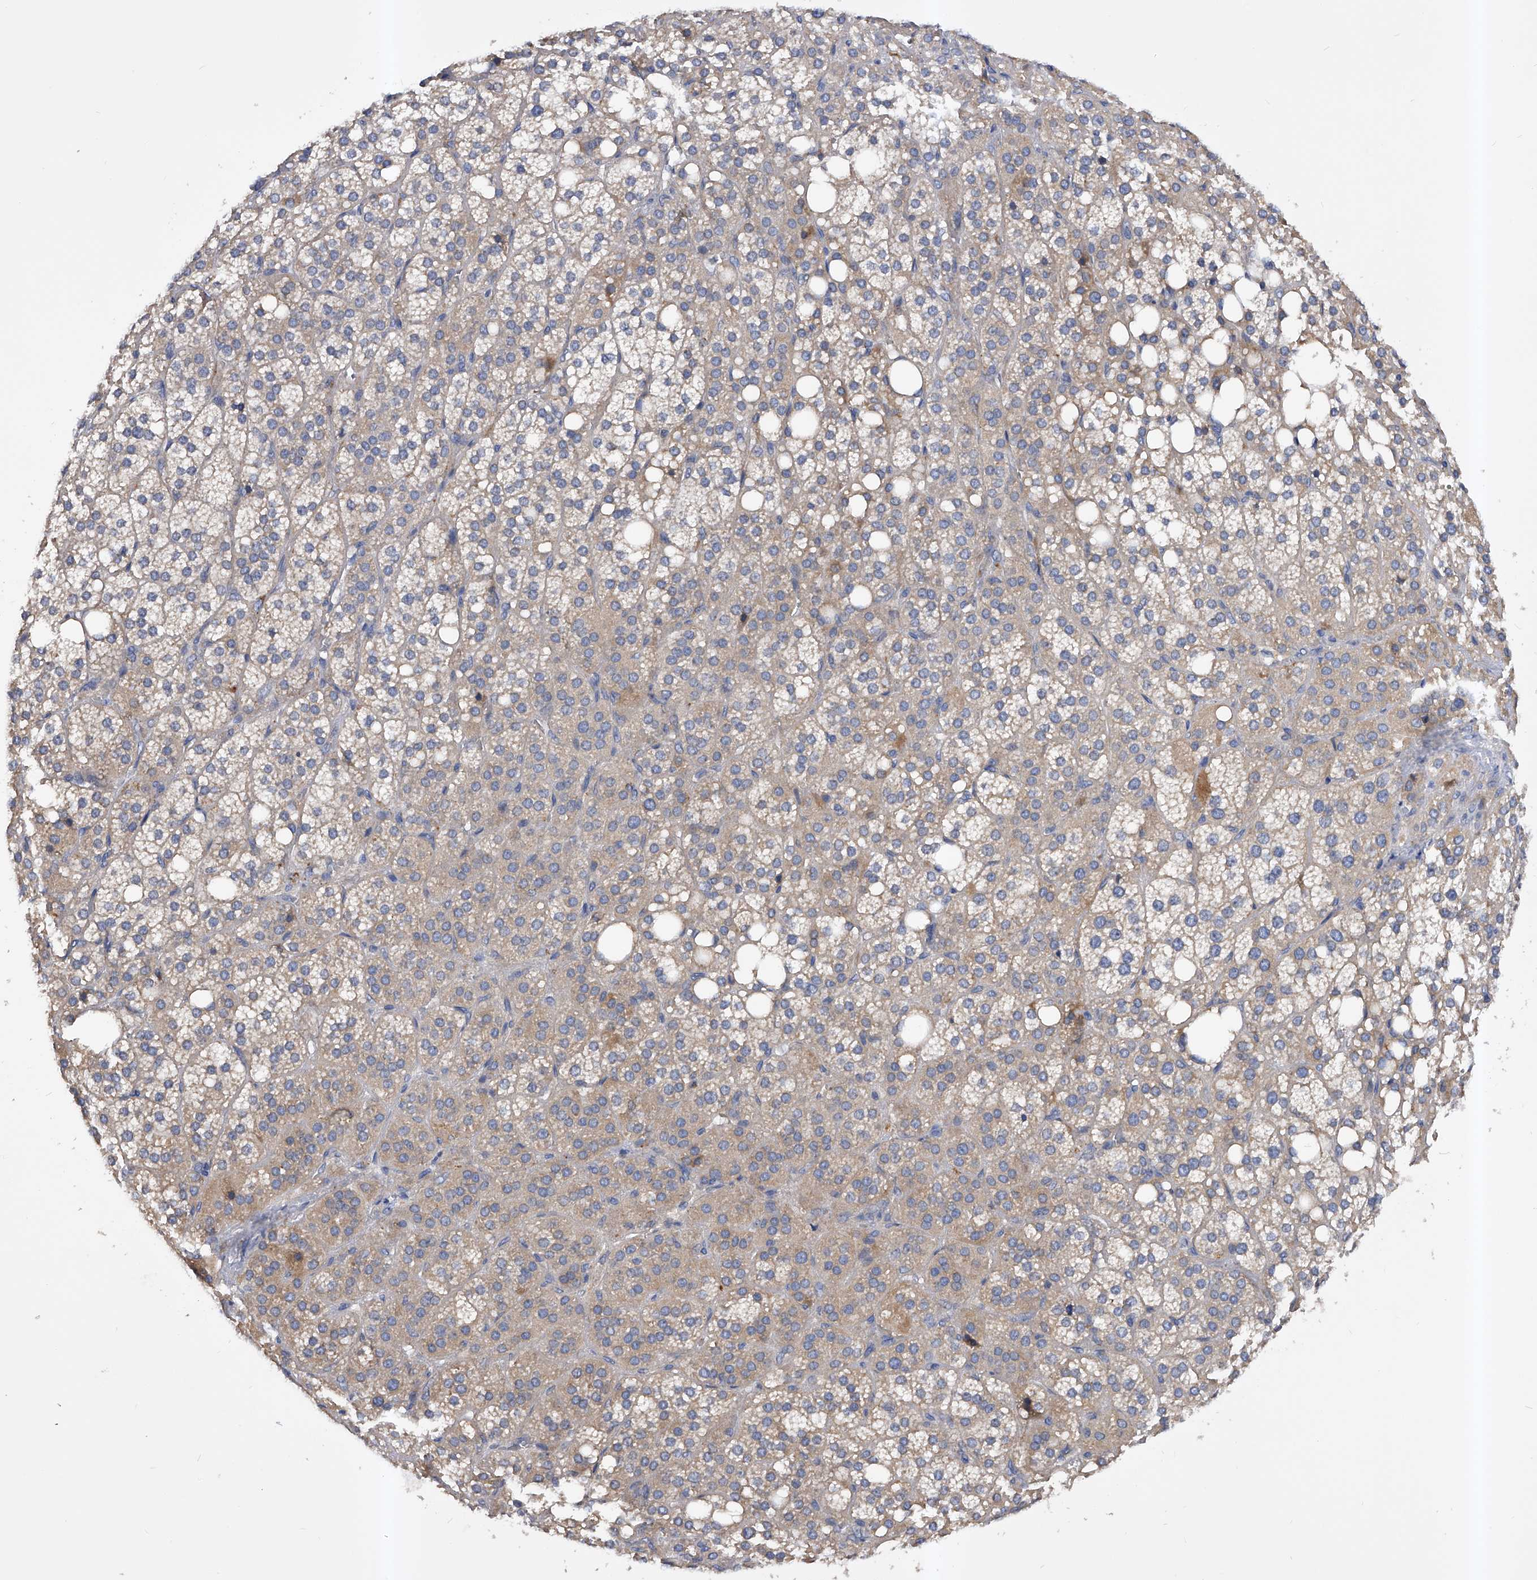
{"staining": {"intensity": "moderate", "quantity": "25%-75%", "location": "cytoplasmic/membranous"}, "tissue": "adrenal gland", "cell_type": "Glandular cells", "image_type": "normal", "snomed": [{"axis": "morphology", "description": "Normal tissue, NOS"}, {"axis": "topography", "description": "Adrenal gland"}], "caption": "Protein expression analysis of benign adrenal gland reveals moderate cytoplasmic/membranous staining in approximately 25%-75% of glandular cells.", "gene": "ARL4C", "patient": {"sex": "female", "age": 59}}